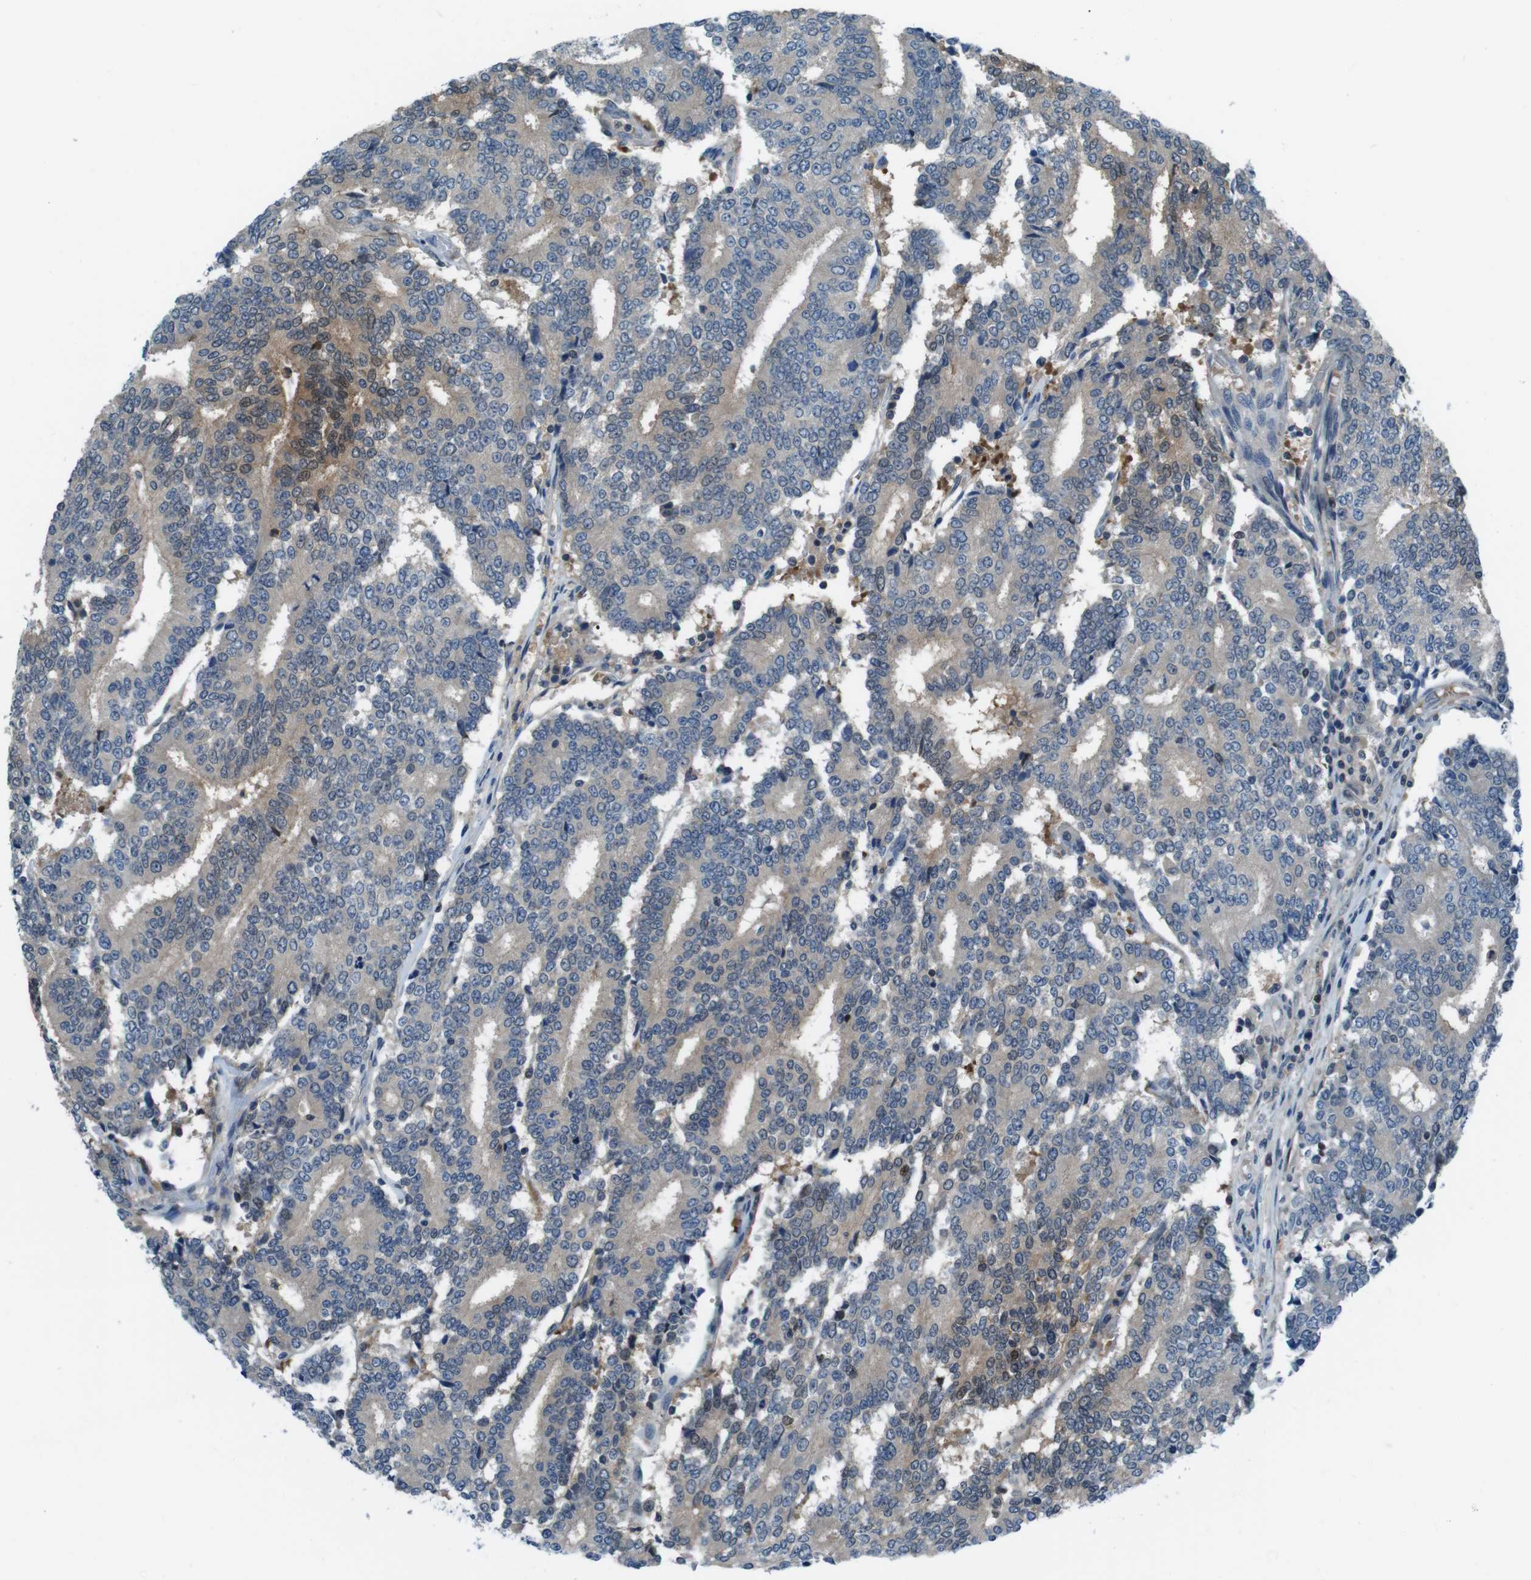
{"staining": {"intensity": "moderate", "quantity": "25%-75%", "location": "cytoplasmic/membranous,nuclear"}, "tissue": "prostate cancer", "cell_type": "Tumor cells", "image_type": "cancer", "snomed": [{"axis": "morphology", "description": "Normal tissue, NOS"}, {"axis": "morphology", "description": "Adenocarcinoma, High grade"}, {"axis": "topography", "description": "Prostate"}, {"axis": "topography", "description": "Seminal veicle"}], "caption": "Immunohistochemistry (IHC) (DAB (3,3'-diaminobenzidine)) staining of prostate high-grade adenocarcinoma demonstrates moderate cytoplasmic/membranous and nuclear protein staining in about 25%-75% of tumor cells.", "gene": "NANOS2", "patient": {"sex": "male", "age": 55}}